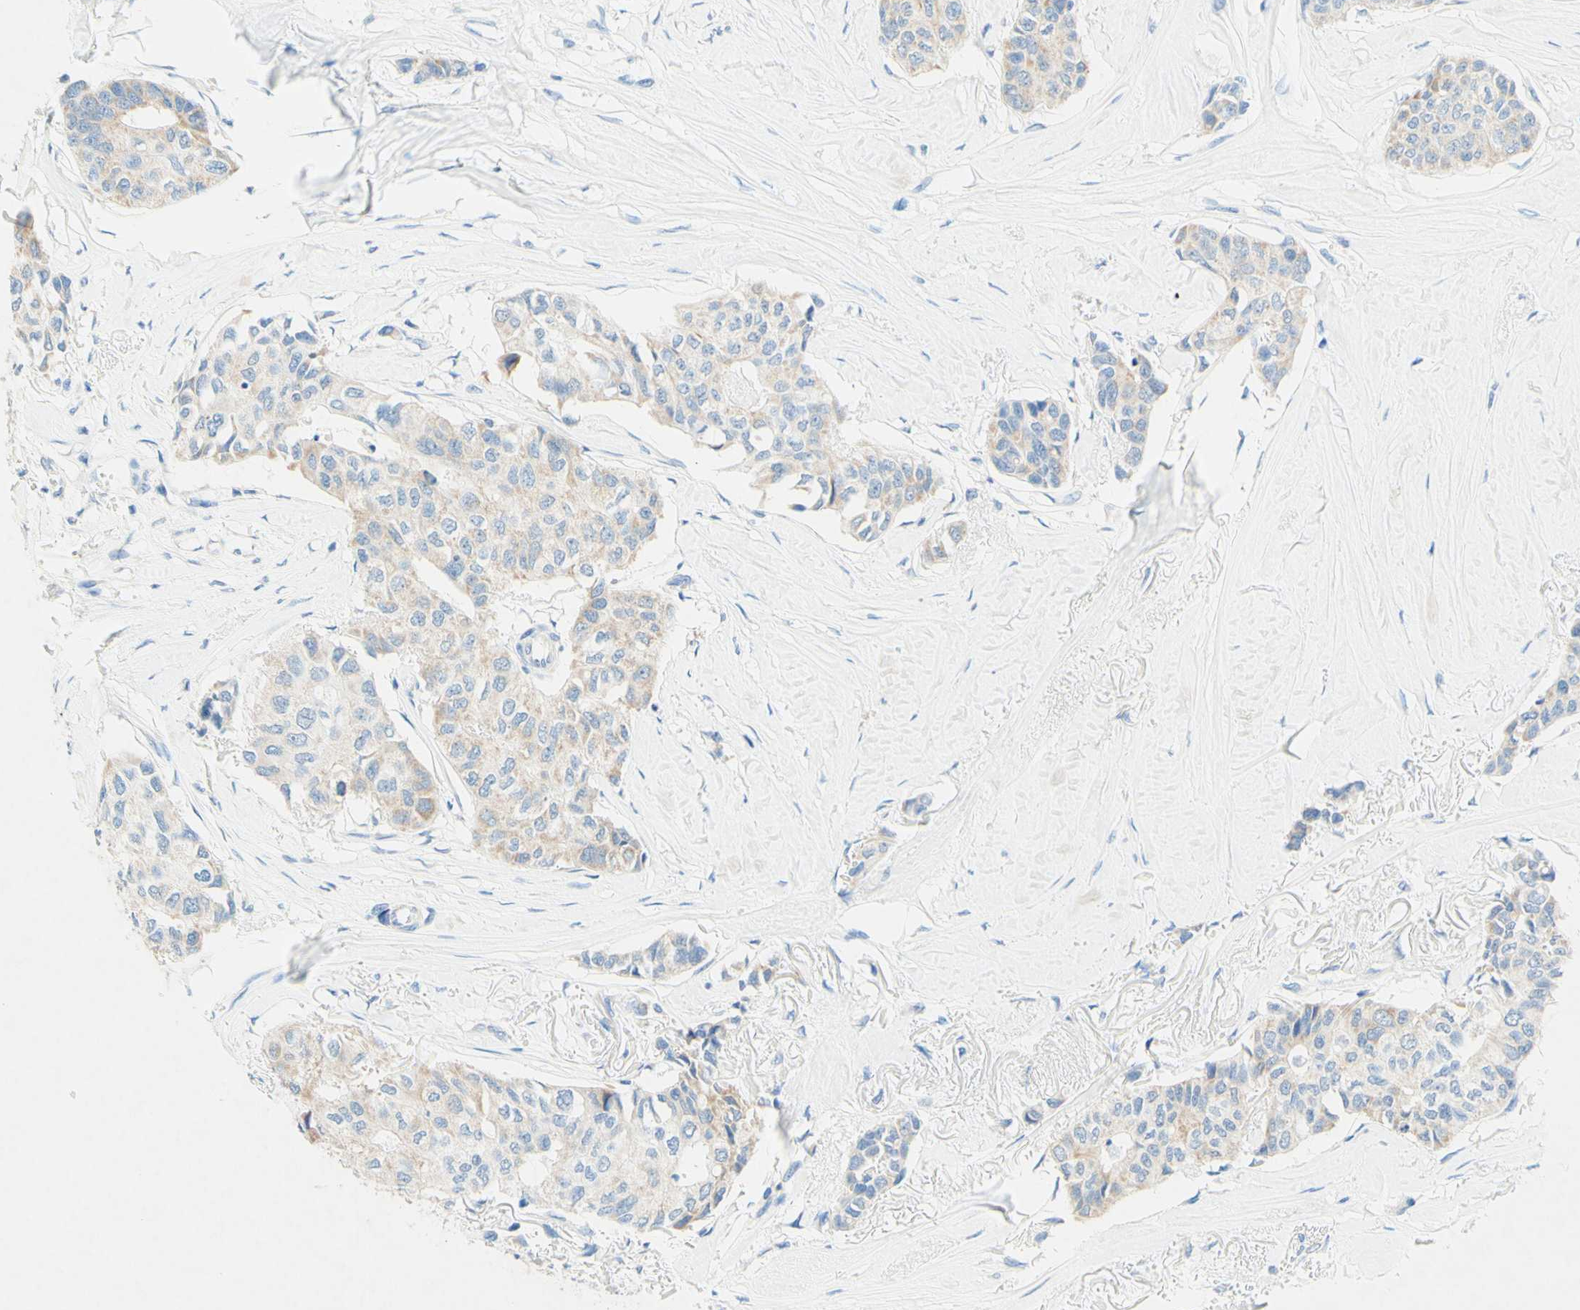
{"staining": {"intensity": "weak", "quantity": "25%-75%", "location": "cytoplasmic/membranous"}, "tissue": "breast cancer", "cell_type": "Tumor cells", "image_type": "cancer", "snomed": [{"axis": "morphology", "description": "Duct carcinoma"}, {"axis": "topography", "description": "Breast"}], "caption": "Breast cancer (invasive ductal carcinoma) stained with a protein marker displays weak staining in tumor cells.", "gene": "SLC46A1", "patient": {"sex": "female", "age": 80}}